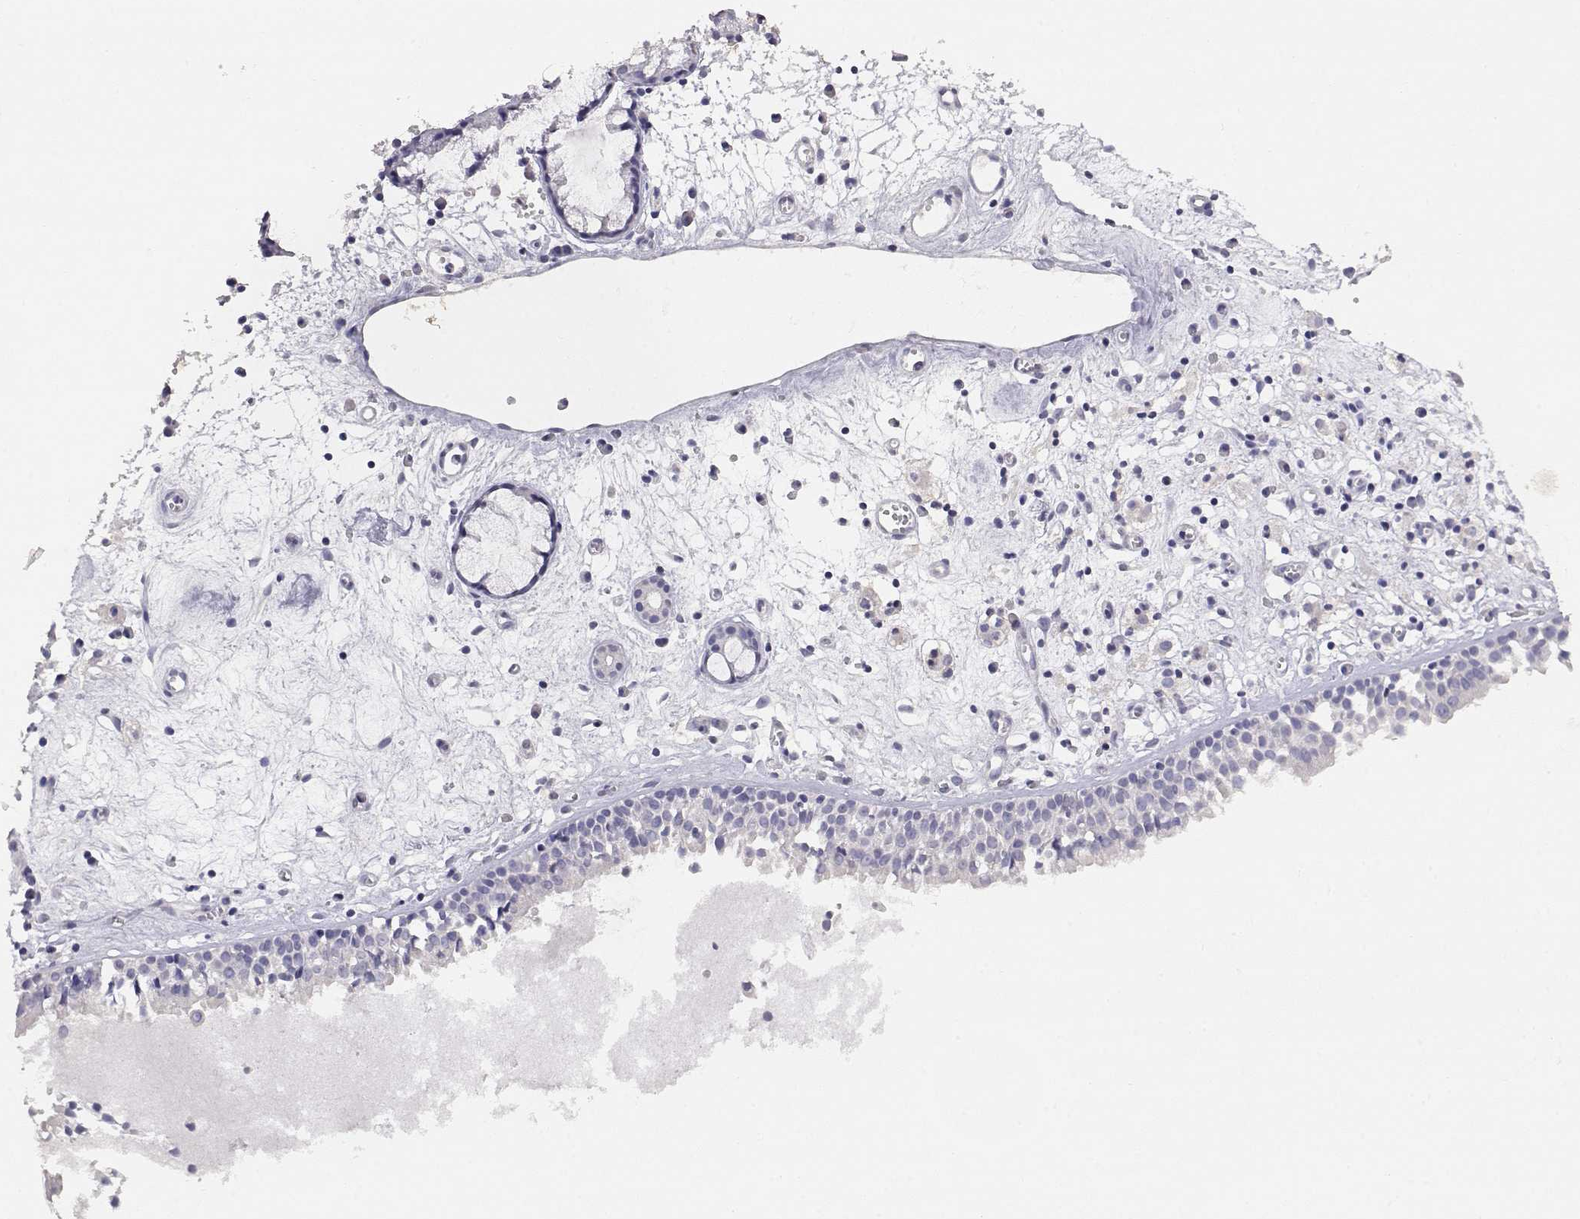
{"staining": {"intensity": "negative", "quantity": "none", "location": "none"}, "tissue": "nasopharynx", "cell_type": "Respiratory epithelial cells", "image_type": "normal", "snomed": [{"axis": "morphology", "description": "Normal tissue, NOS"}, {"axis": "topography", "description": "Nasopharynx"}], "caption": "This is an immunohistochemistry micrograph of normal human nasopharynx. There is no expression in respiratory epithelial cells.", "gene": "ADA", "patient": {"sex": "male", "age": 61}}